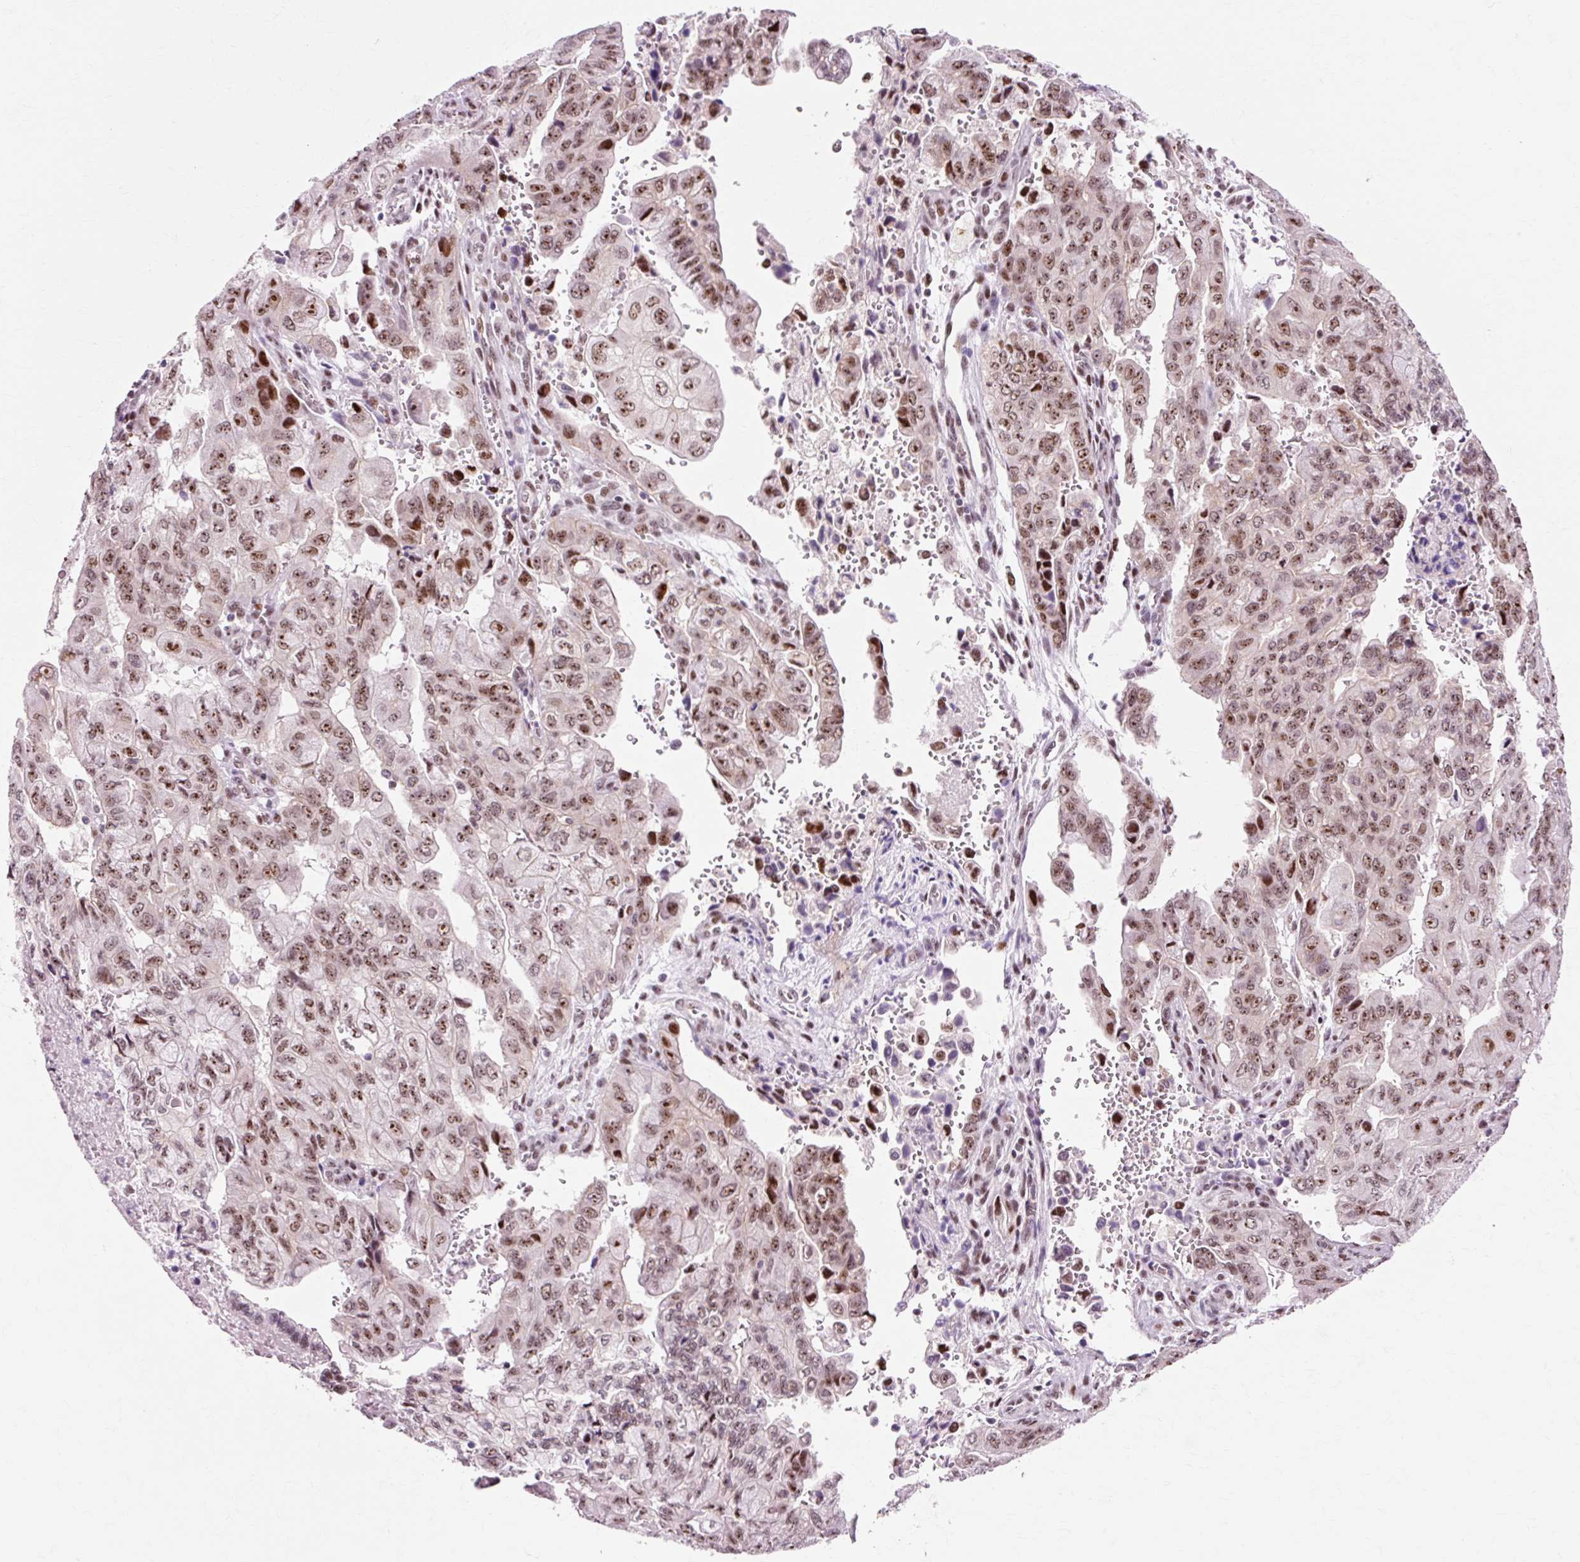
{"staining": {"intensity": "moderate", "quantity": ">75%", "location": "nuclear"}, "tissue": "pancreatic cancer", "cell_type": "Tumor cells", "image_type": "cancer", "snomed": [{"axis": "morphology", "description": "Adenocarcinoma, NOS"}, {"axis": "topography", "description": "Pancreas"}], "caption": "Tumor cells demonstrate medium levels of moderate nuclear positivity in about >75% of cells in human pancreatic adenocarcinoma. The staining is performed using DAB (3,3'-diaminobenzidine) brown chromogen to label protein expression. The nuclei are counter-stained blue using hematoxylin.", "gene": "MACROD2", "patient": {"sex": "male", "age": 51}}